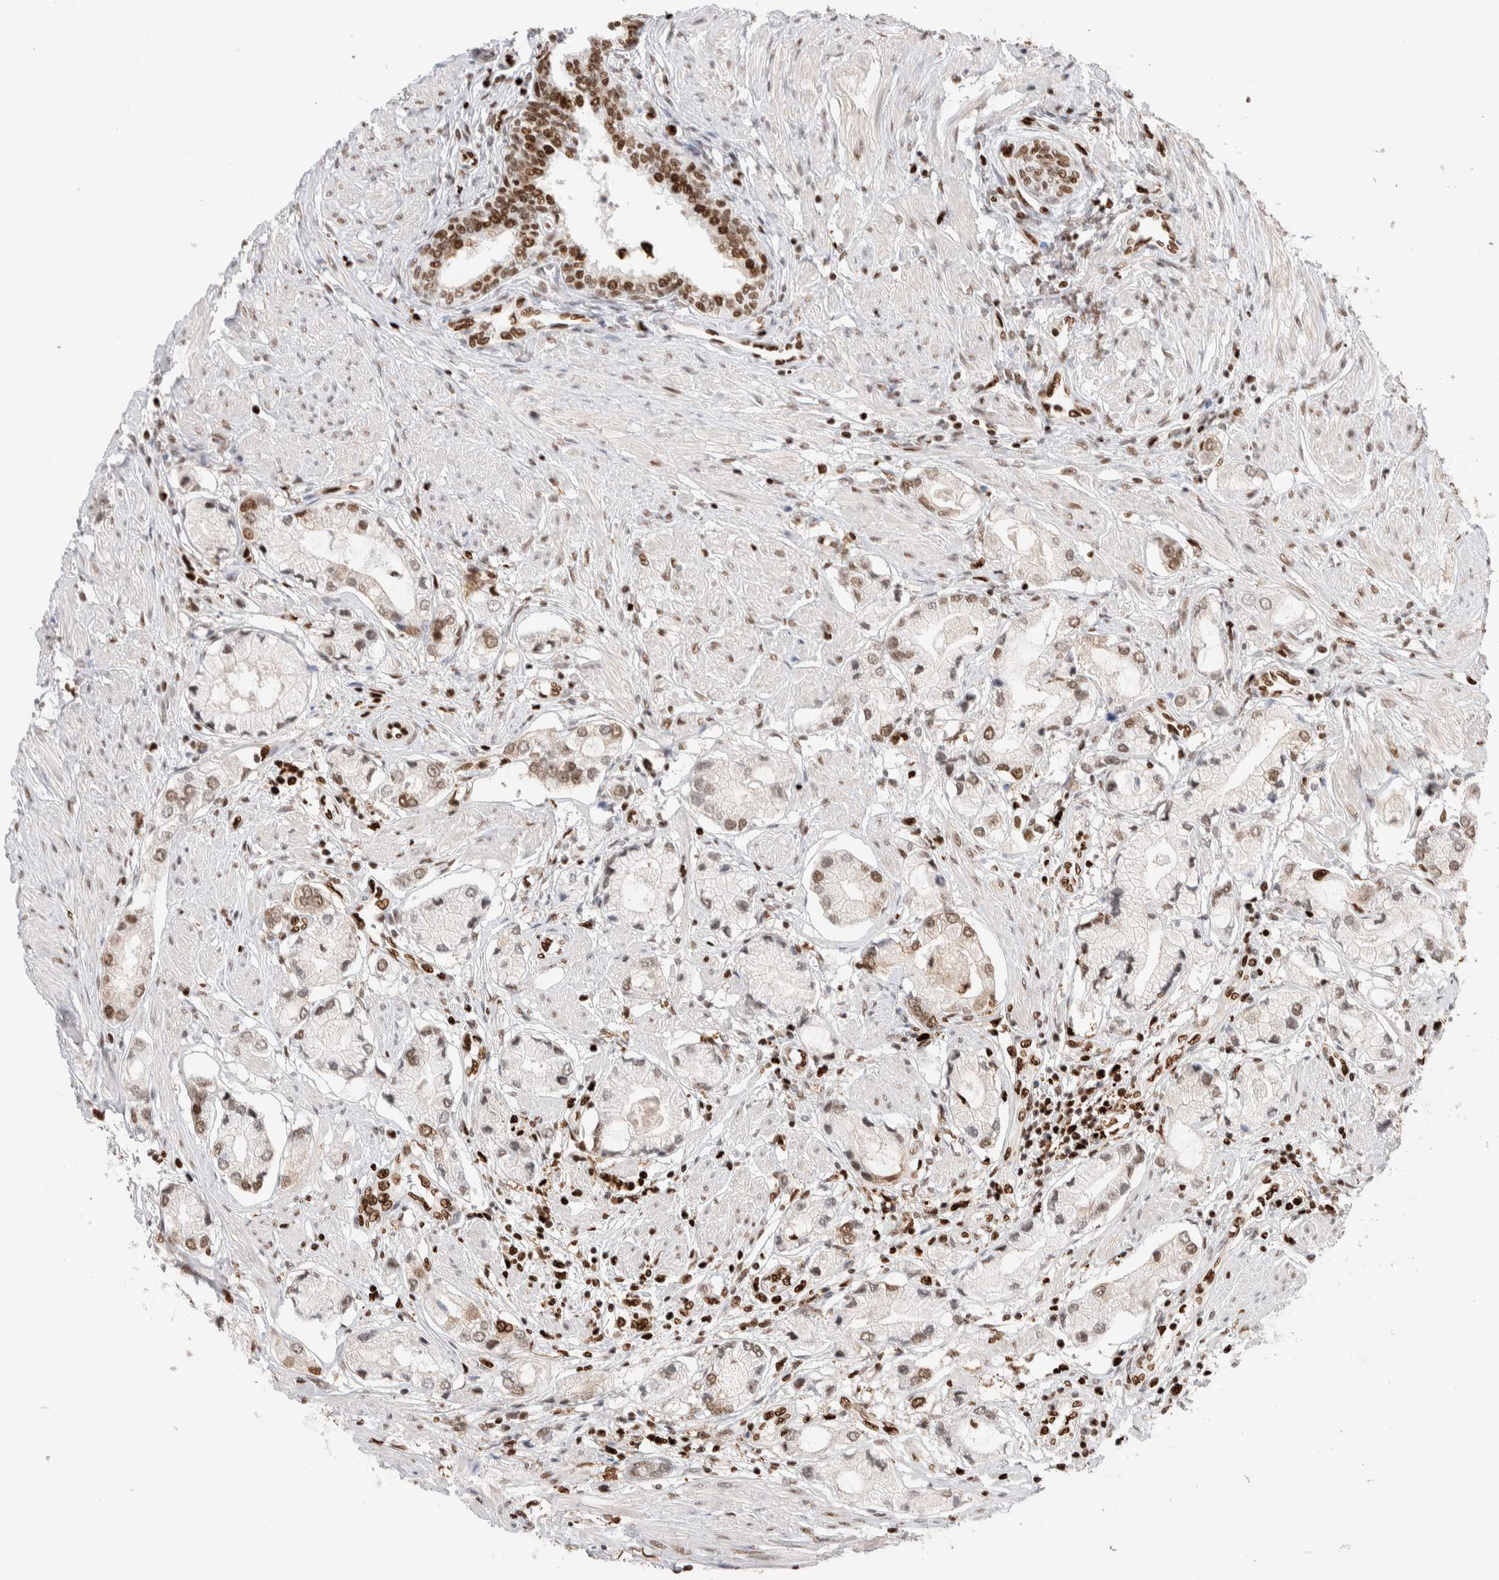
{"staining": {"intensity": "strong", "quantity": "25%-75%", "location": "nuclear"}, "tissue": "prostate cancer", "cell_type": "Tumor cells", "image_type": "cancer", "snomed": [{"axis": "morphology", "description": "Adenocarcinoma, Low grade"}, {"axis": "topography", "description": "Prostate"}], "caption": "IHC photomicrograph of neoplastic tissue: low-grade adenocarcinoma (prostate) stained using immunohistochemistry shows high levels of strong protein expression localized specifically in the nuclear of tumor cells, appearing as a nuclear brown color.", "gene": "RNASEK-C17orf49", "patient": {"sex": "male", "age": 71}}